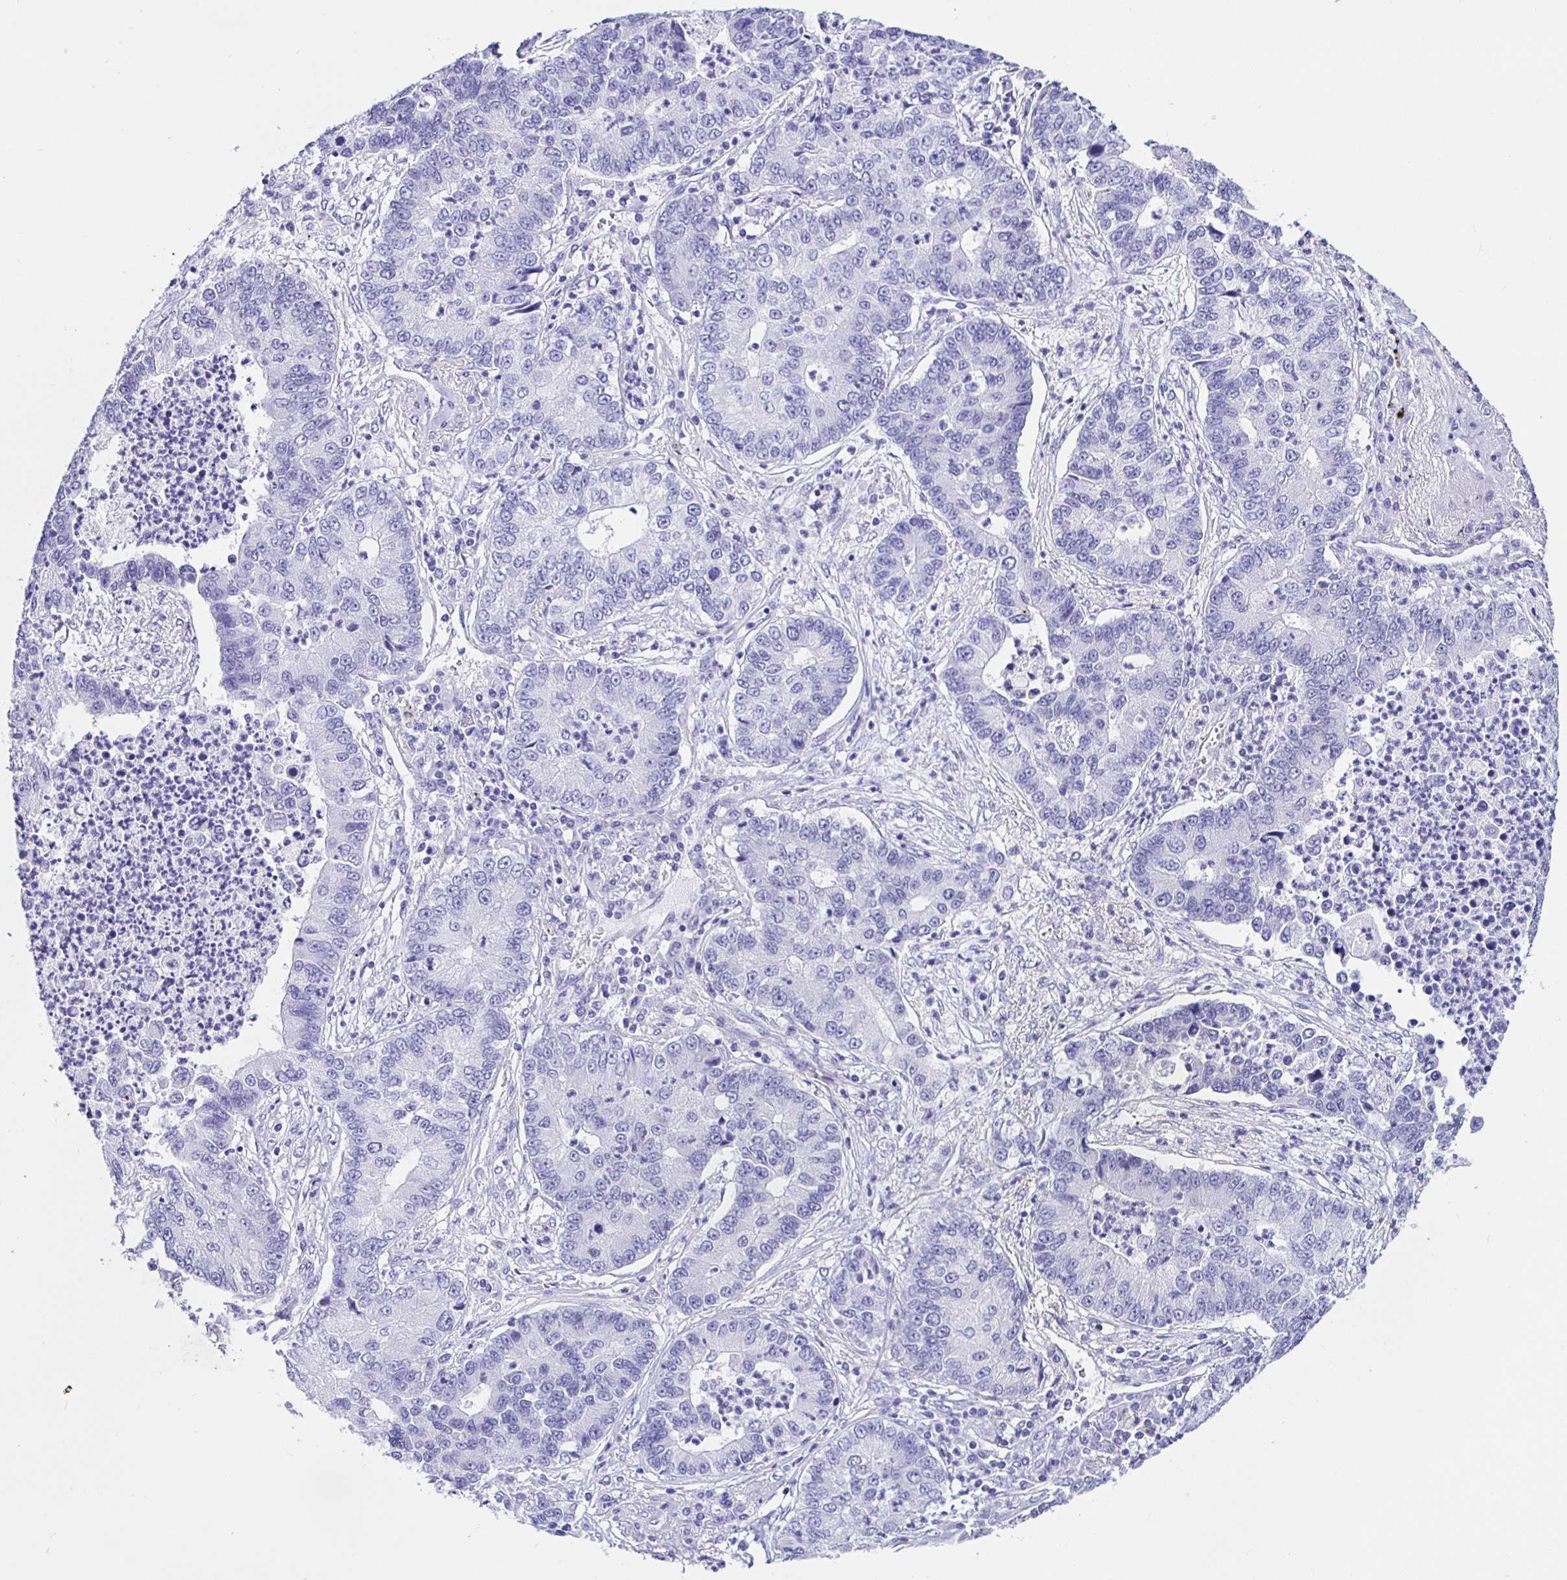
{"staining": {"intensity": "negative", "quantity": "none", "location": "none"}, "tissue": "lung cancer", "cell_type": "Tumor cells", "image_type": "cancer", "snomed": [{"axis": "morphology", "description": "Adenocarcinoma, NOS"}, {"axis": "topography", "description": "Lung"}], "caption": "The immunohistochemistry image has no significant staining in tumor cells of lung cancer (adenocarcinoma) tissue.", "gene": "PRAMEF19", "patient": {"sex": "female", "age": 57}}